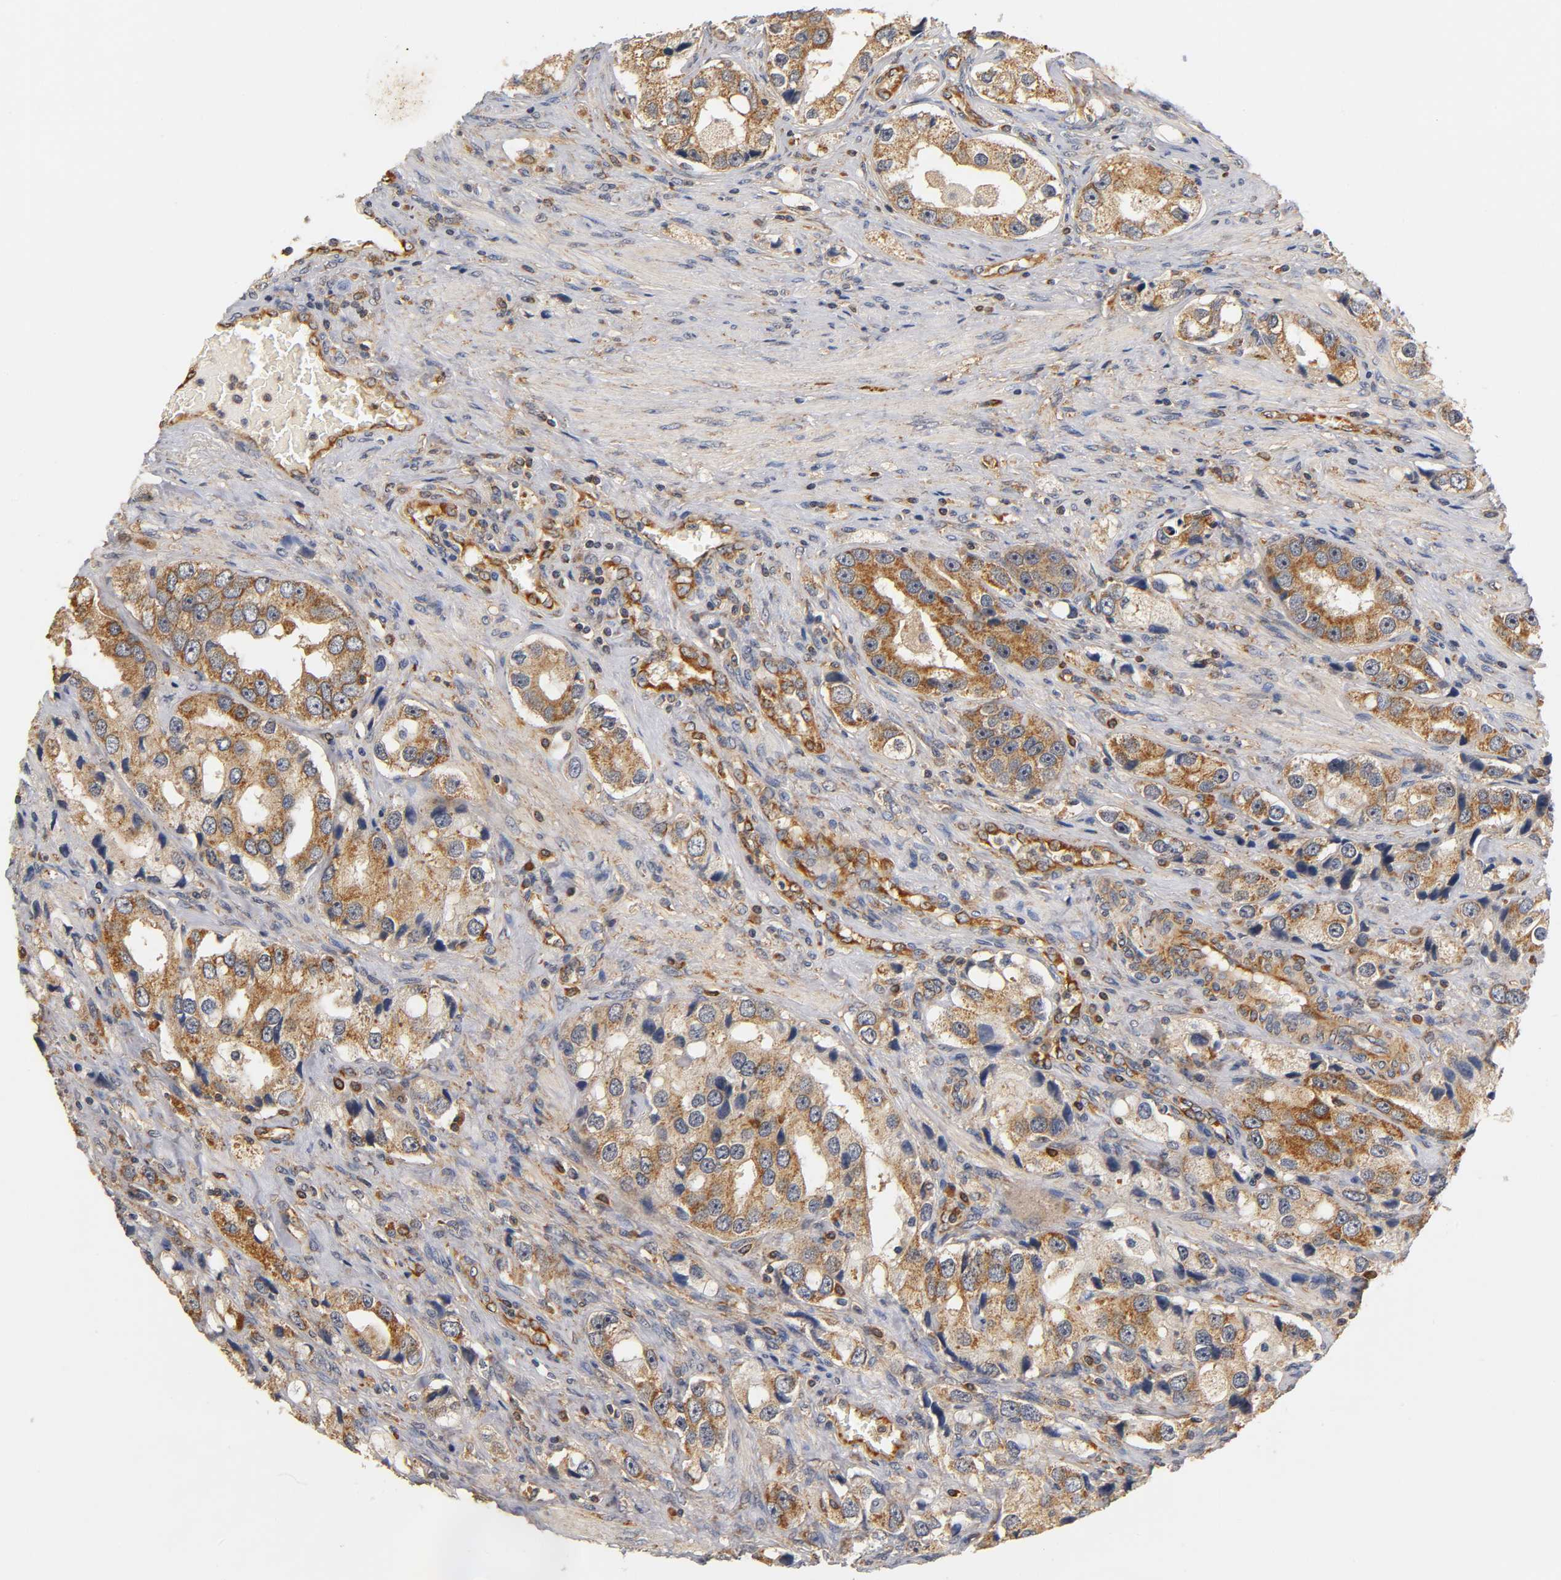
{"staining": {"intensity": "moderate", "quantity": ">75%", "location": "cytoplasmic/membranous"}, "tissue": "prostate cancer", "cell_type": "Tumor cells", "image_type": "cancer", "snomed": [{"axis": "morphology", "description": "Adenocarcinoma, High grade"}, {"axis": "topography", "description": "Prostate"}], "caption": "High-grade adenocarcinoma (prostate) stained for a protein exhibits moderate cytoplasmic/membranous positivity in tumor cells.", "gene": "SCAP", "patient": {"sex": "male", "age": 63}}